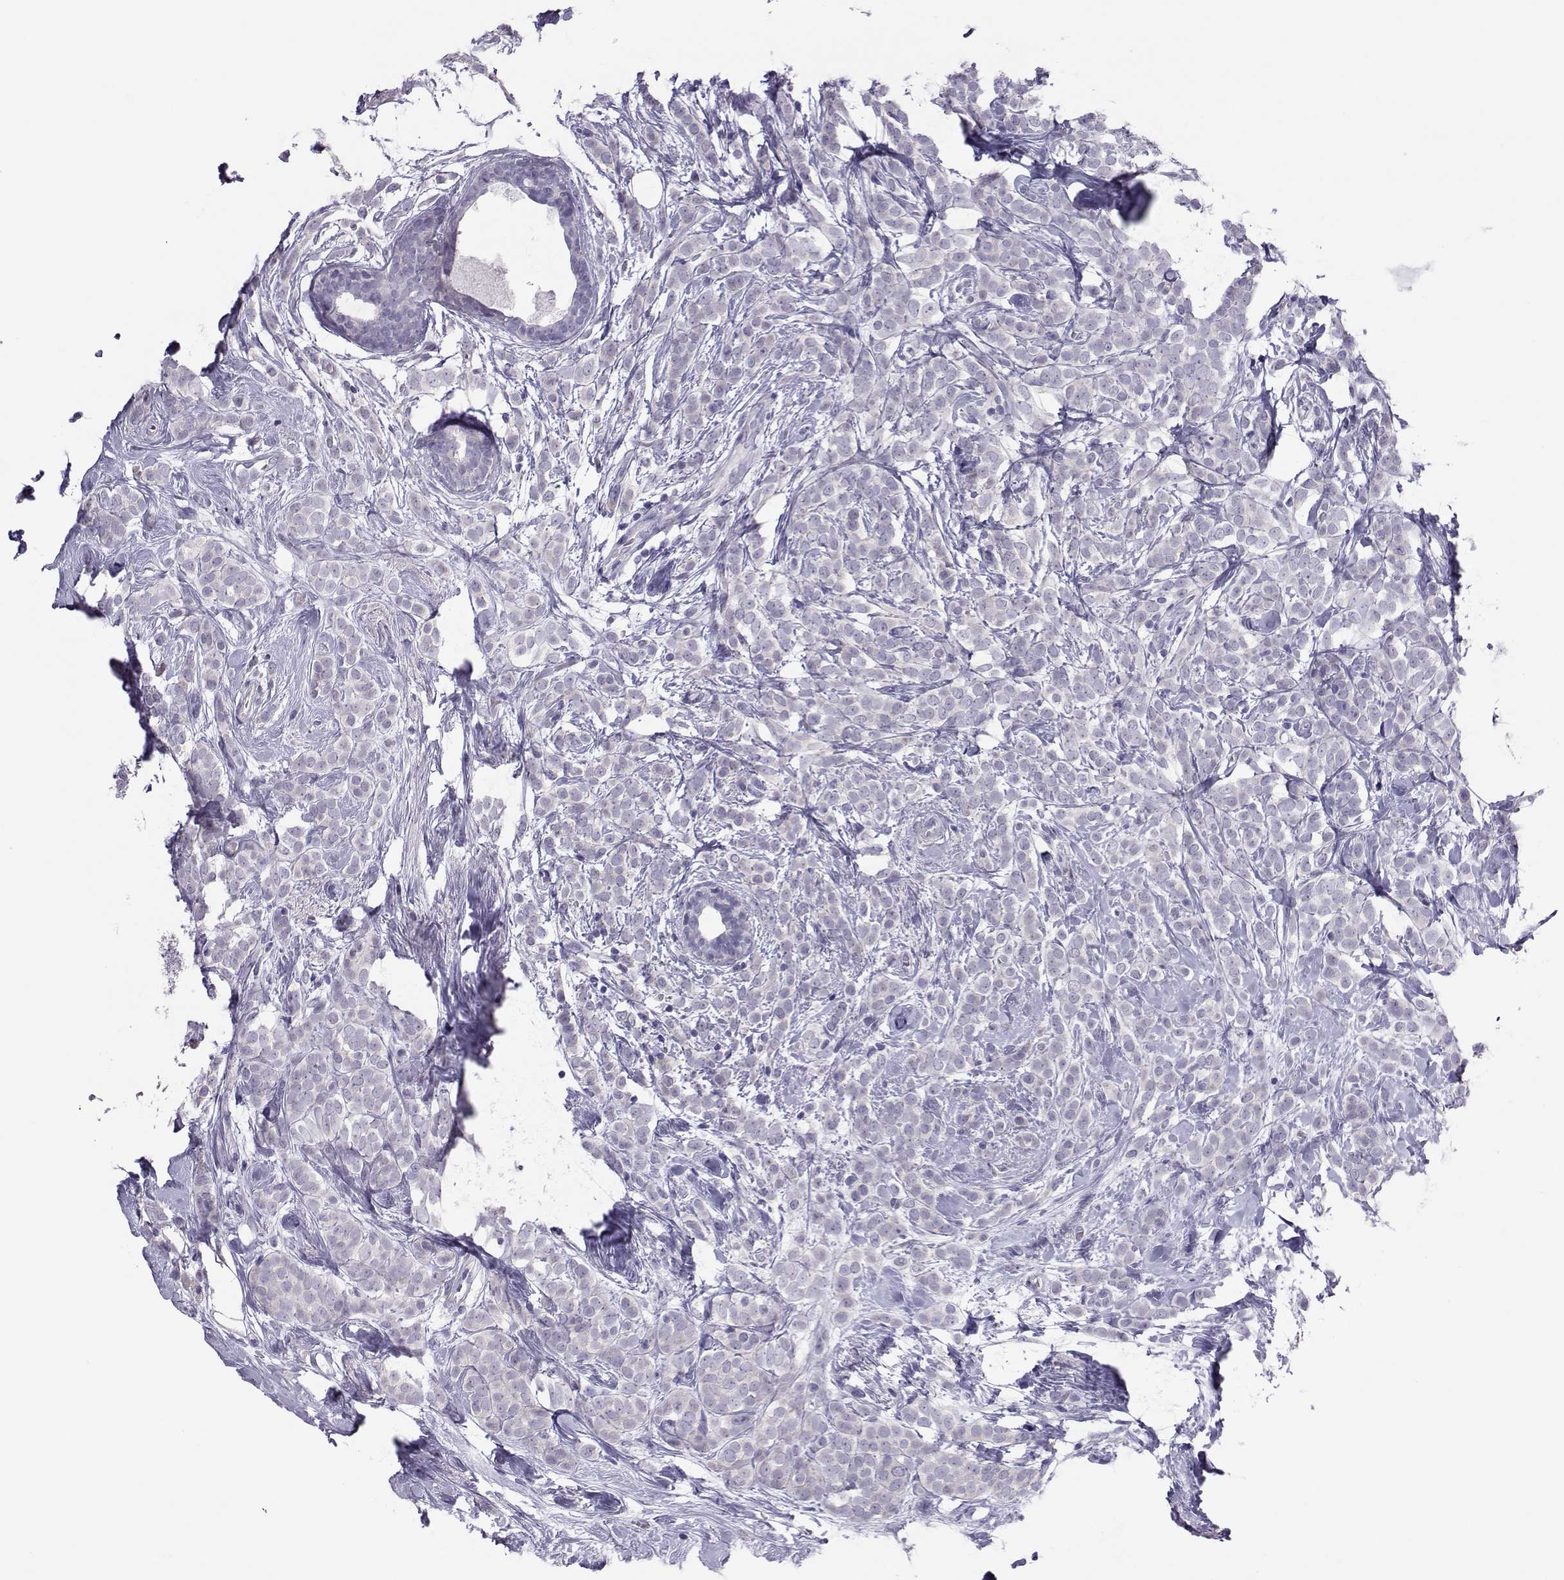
{"staining": {"intensity": "negative", "quantity": "none", "location": "none"}, "tissue": "breast cancer", "cell_type": "Tumor cells", "image_type": "cancer", "snomed": [{"axis": "morphology", "description": "Lobular carcinoma"}, {"axis": "topography", "description": "Breast"}], "caption": "A micrograph of human breast cancer (lobular carcinoma) is negative for staining in tumor cells.", "gene": "TRPM7", "patient": {"sex": "female", "age": 49}}